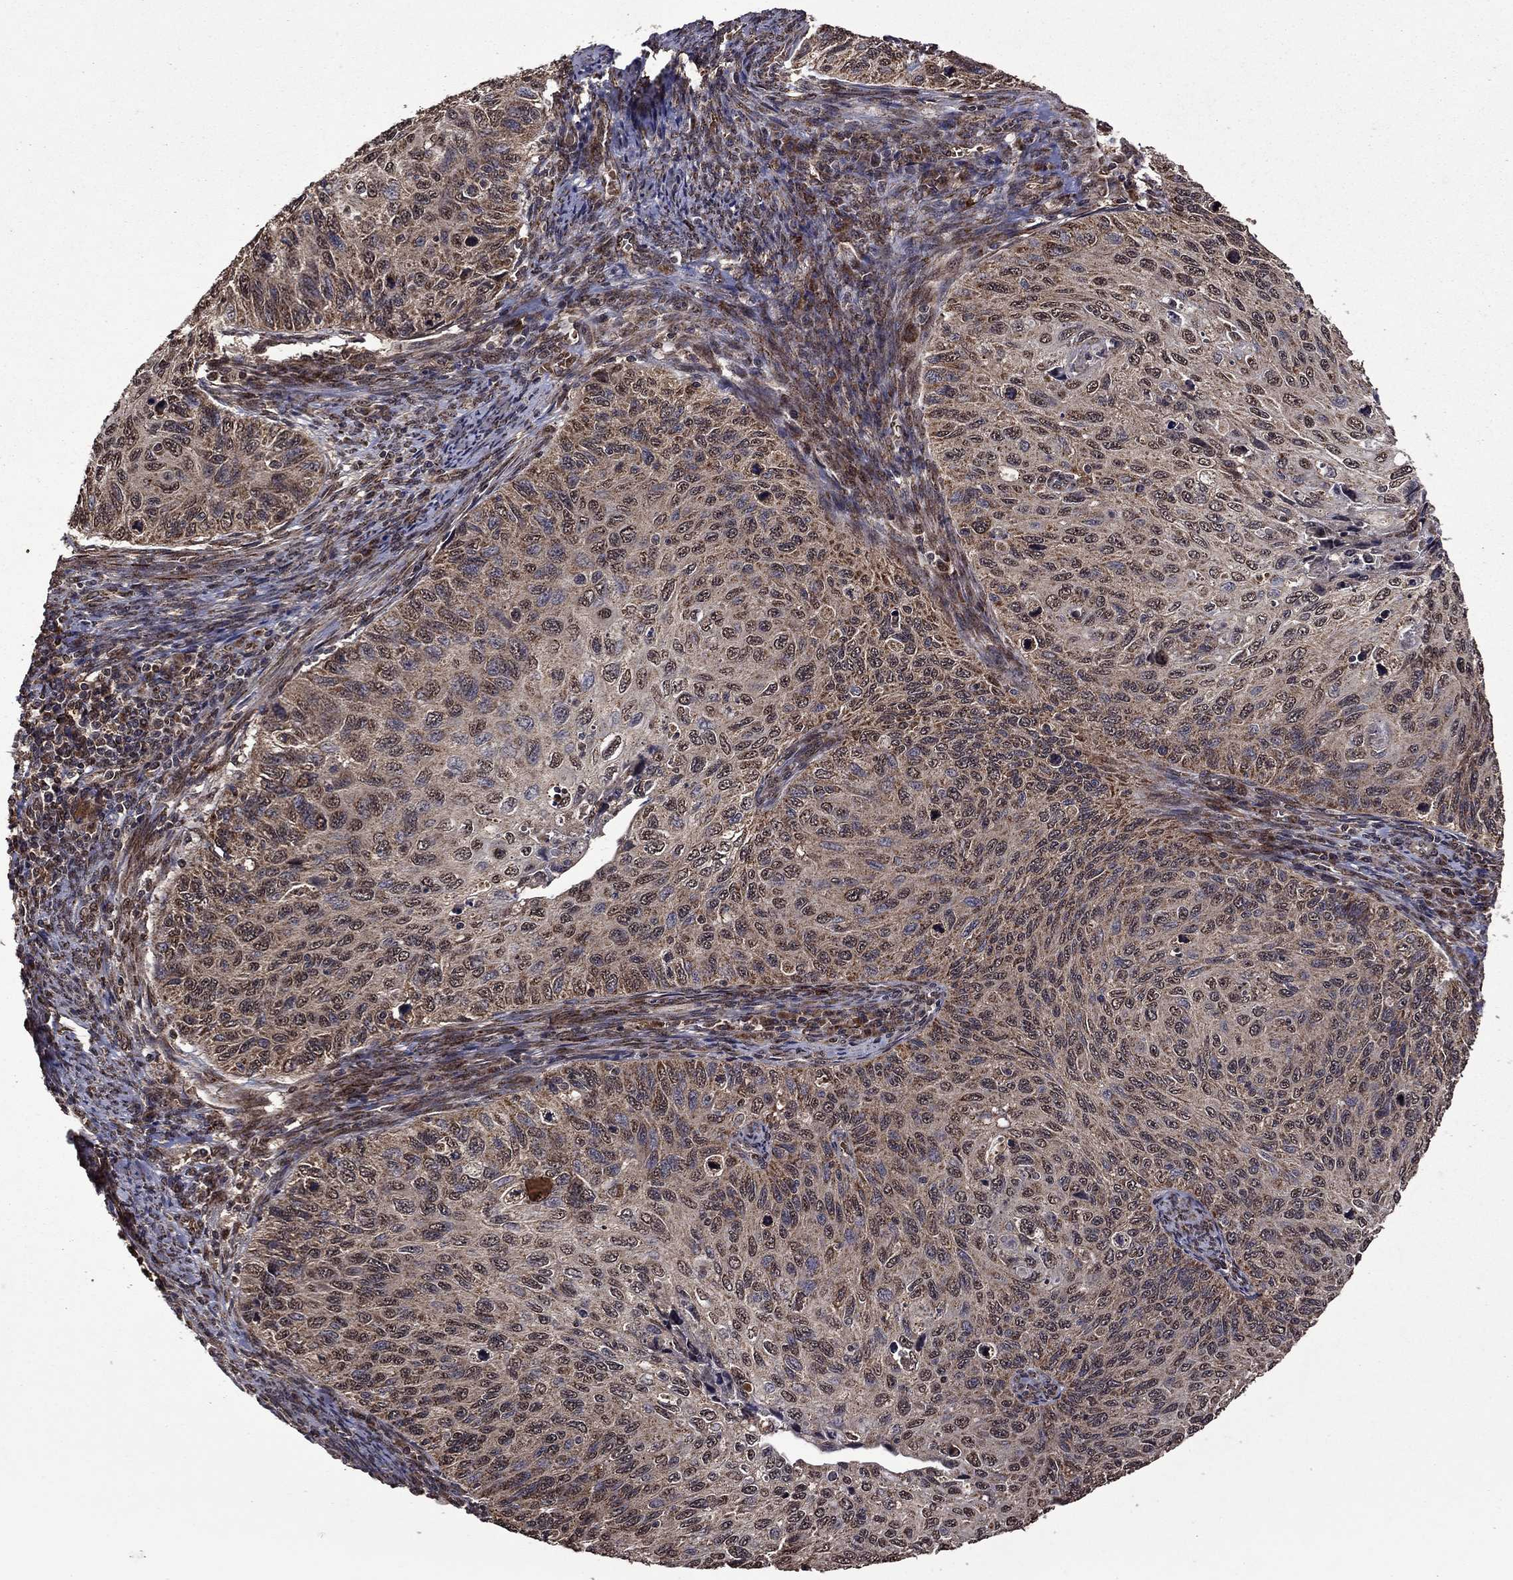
{"staining": {"intensity": "moderate", "quantity": "25%-75%", "location": "cytoplasmic/membranous"}, "tissue": "cervical cancer", "cell_type": "Tumor cells", "image_type": "cancer", "snomed": [{"axis": "morphology", "description": "Squamous cell carcinoma, NOS"}, {"axis": "topography", "description": "Cervix"}], "caption": "A brown stain highlights moderate cytoplasmic/membranous positivity of a protein in human cervical cancer tumor cells.", "gene": "ITM2B", "patient": {"sex": "female", "age": 70}}